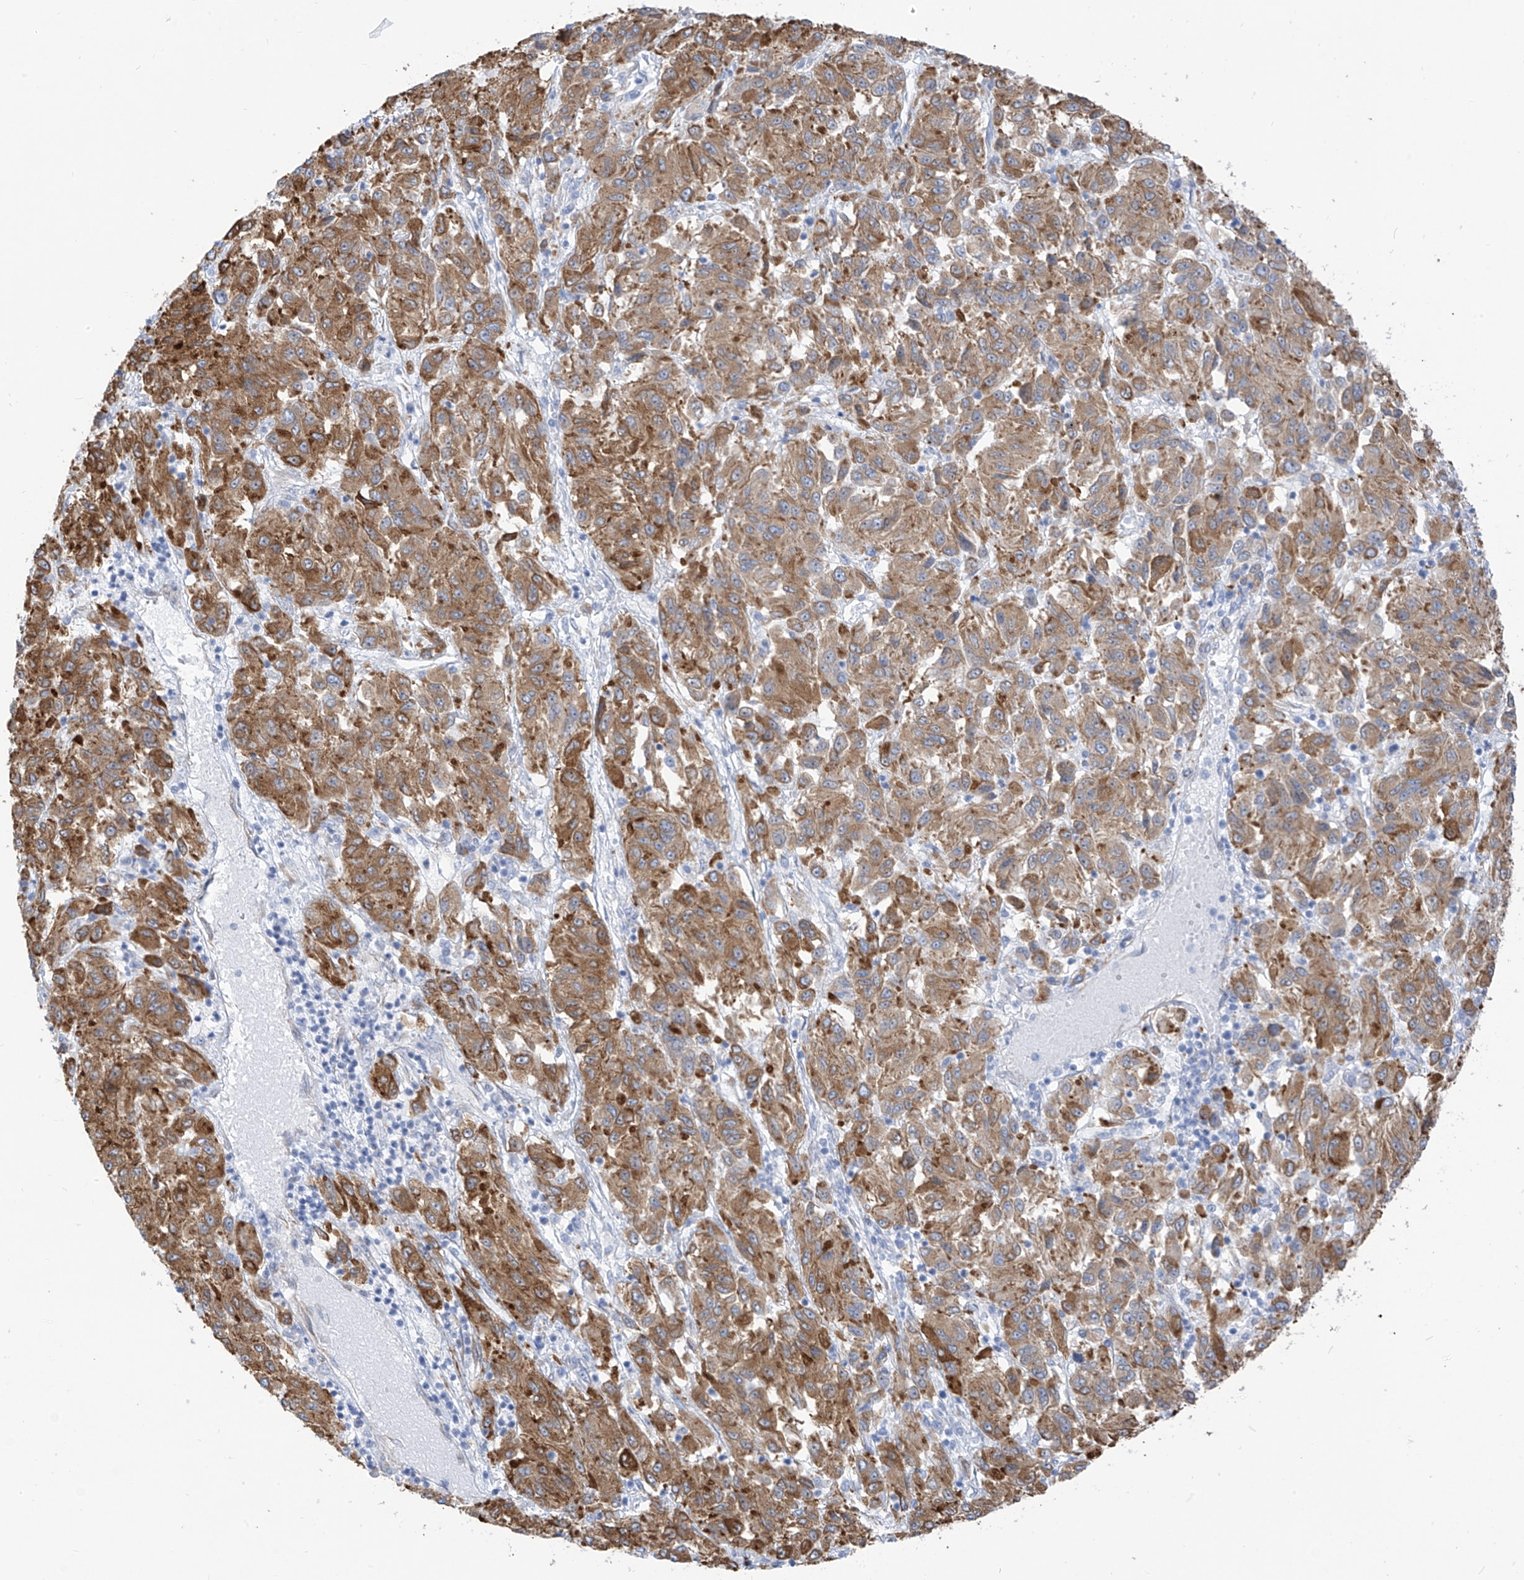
{"staining": {"intensity": "moderate", "quantity": ">75%", "location": "cytoplasmic/membranous"}, "tissue": "melanoma", "cell_type": "Tumor cells", "image_type": "cancer", "snomed": [{"axis": "morphology", "description": "Malignant melanoma, Metastatic site"}, {"axis": "topography", "description": "Lung"}], "caption": "Moderate cytoplasmic/membranous staining is seen in about >75% of tumor cells in malignant melanoma (metastatic site). The staining was performed using DAB (3,3'-diaminobenzidine) to visualize the protein expression in brown, while the nuclei were stained in blue with hematoxylin (Magnification: 20x).", "gene": "RCN2", "patient": {"sex": "male", "age": 64}}